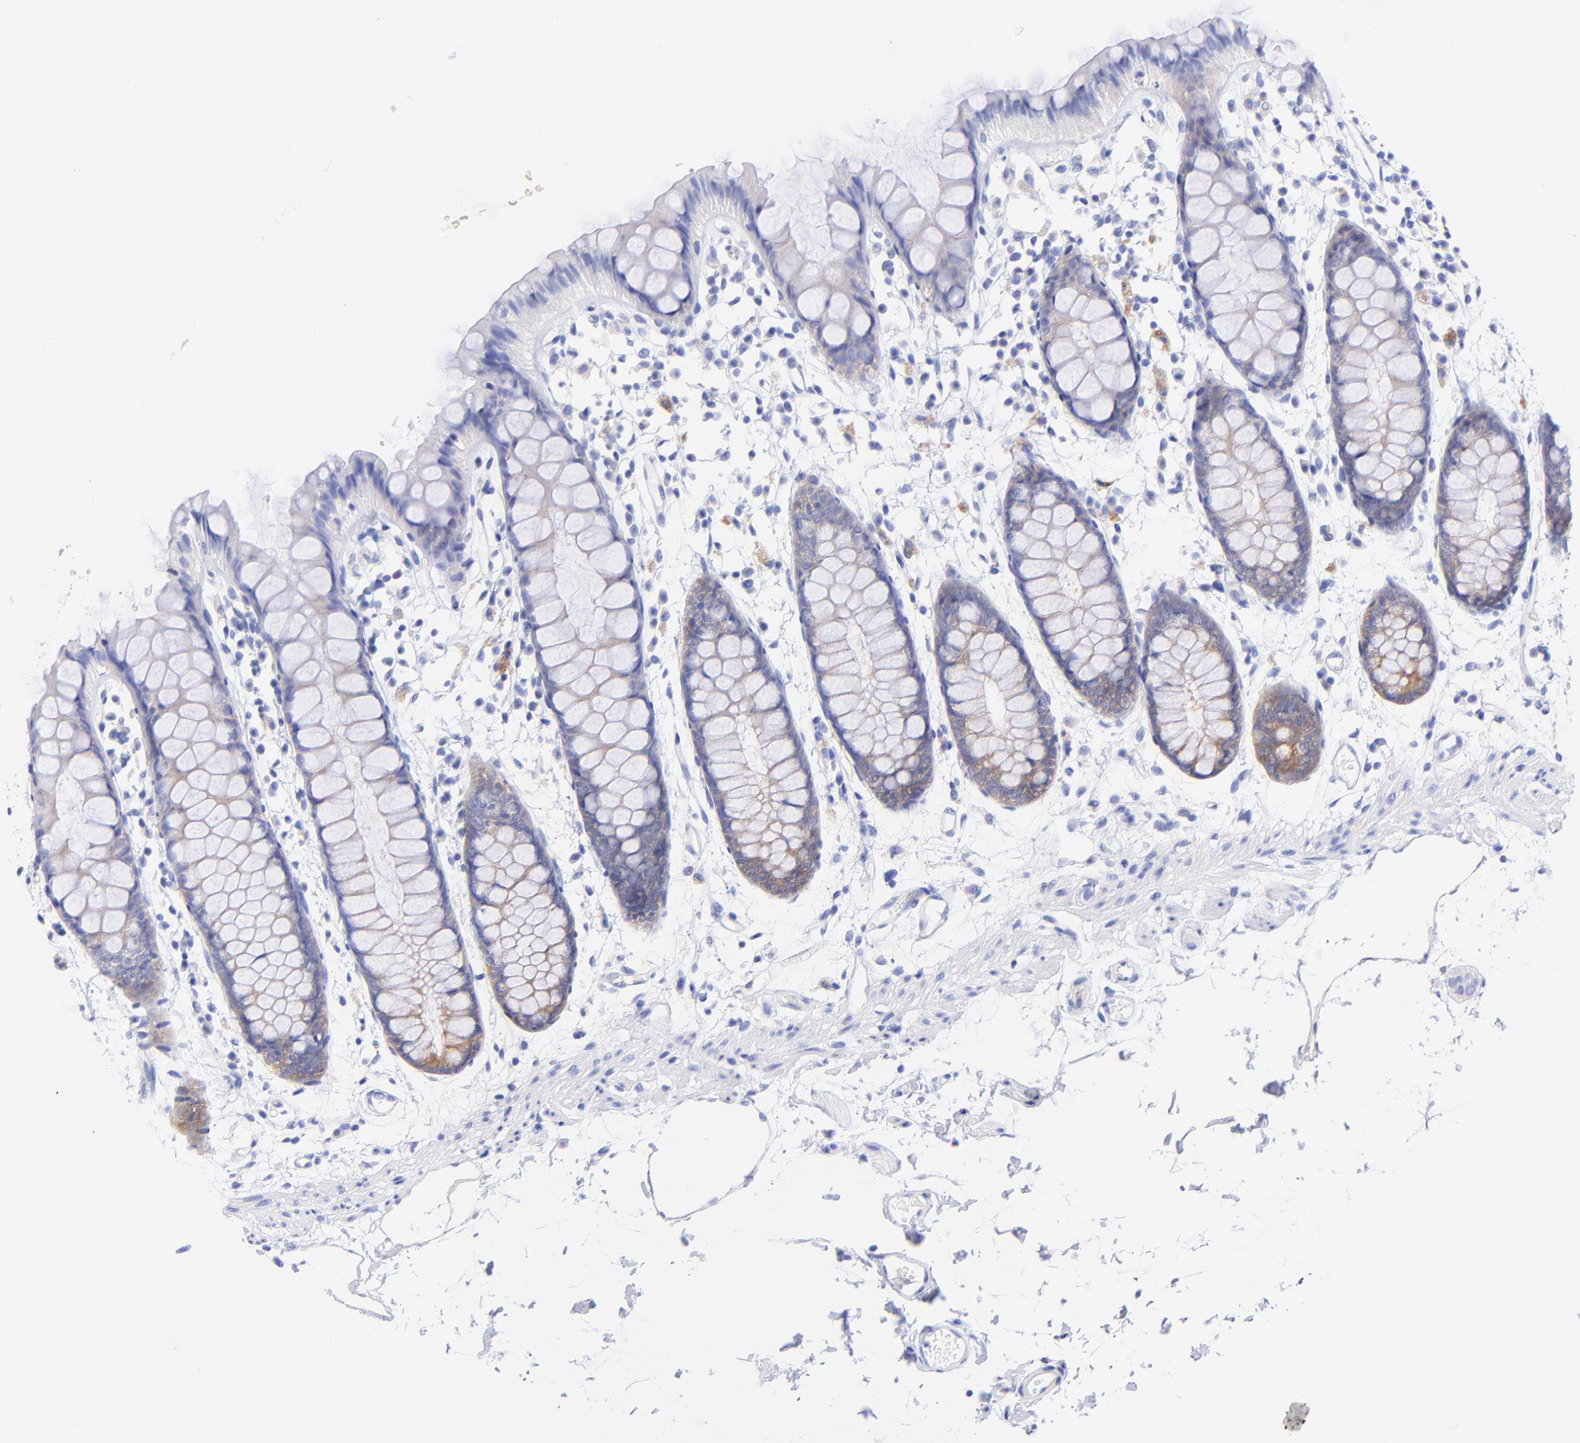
{"staining": {"intensity": "moderate", "quantity": "25%-75%", "location": "cytoplasmic/membranous"}, "tissue": "rectum", "cell_type": "Glandular cells", "image_type": "normal", "snomed": [{"axis": "morphology", "description": "Normal tissue, NOS"}, {"axis": "topography", "description": "Rectum"}], "caption": "High-power microscopy captured an IHC image of benign rectum, revealing moderate cytoplasmic/membranous positivity in approximately 25%-75% of glandular cells.", "gene": "GPHN", "patient": {"sex": "female", "age": 66}}